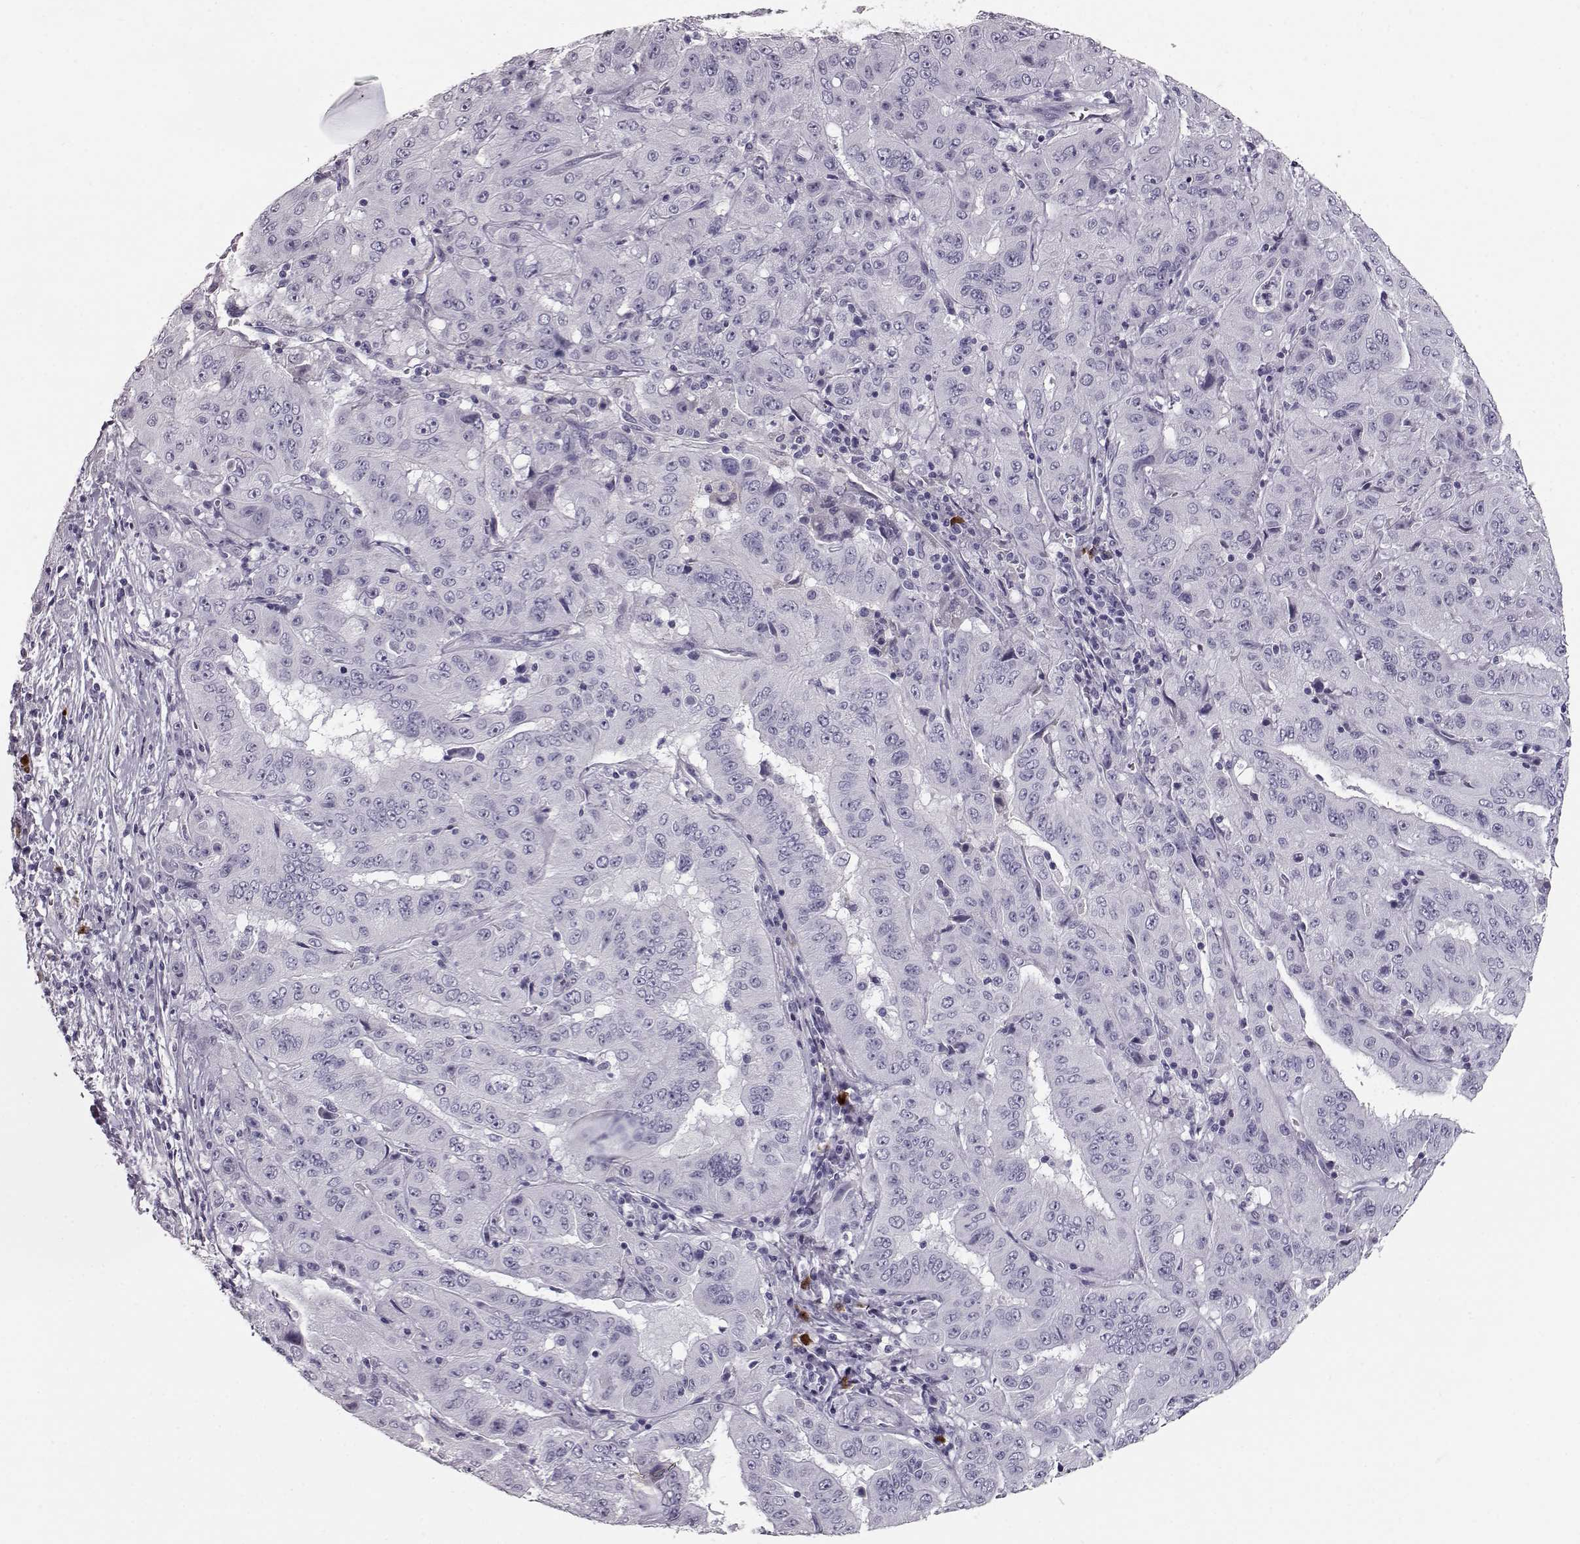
{"staining": {"intensity": "negative", "quantity": "none", "location": "none"}, "tissue": "pancreatic cancer", "cell_type": "Tumor cells", "image_type": "cancer", "snomed": [{"axis": "morphology", "description": "Adenocarcinoma, NOS"}, {"axis": "topography", "description": "Pancreas"}], "caption": "DAB (3,3'-diaminobenzidine) immunohistochemical staining of human adenocarcinoma (pancreatic) reveals no significant expression in tumor cells. (DAB (3,3'-diaminobenzidine) immunohistochemistry with hematoxylin counter stain).", "gene": "CCL19", "patient": {"sex": "male", "age": 63}}